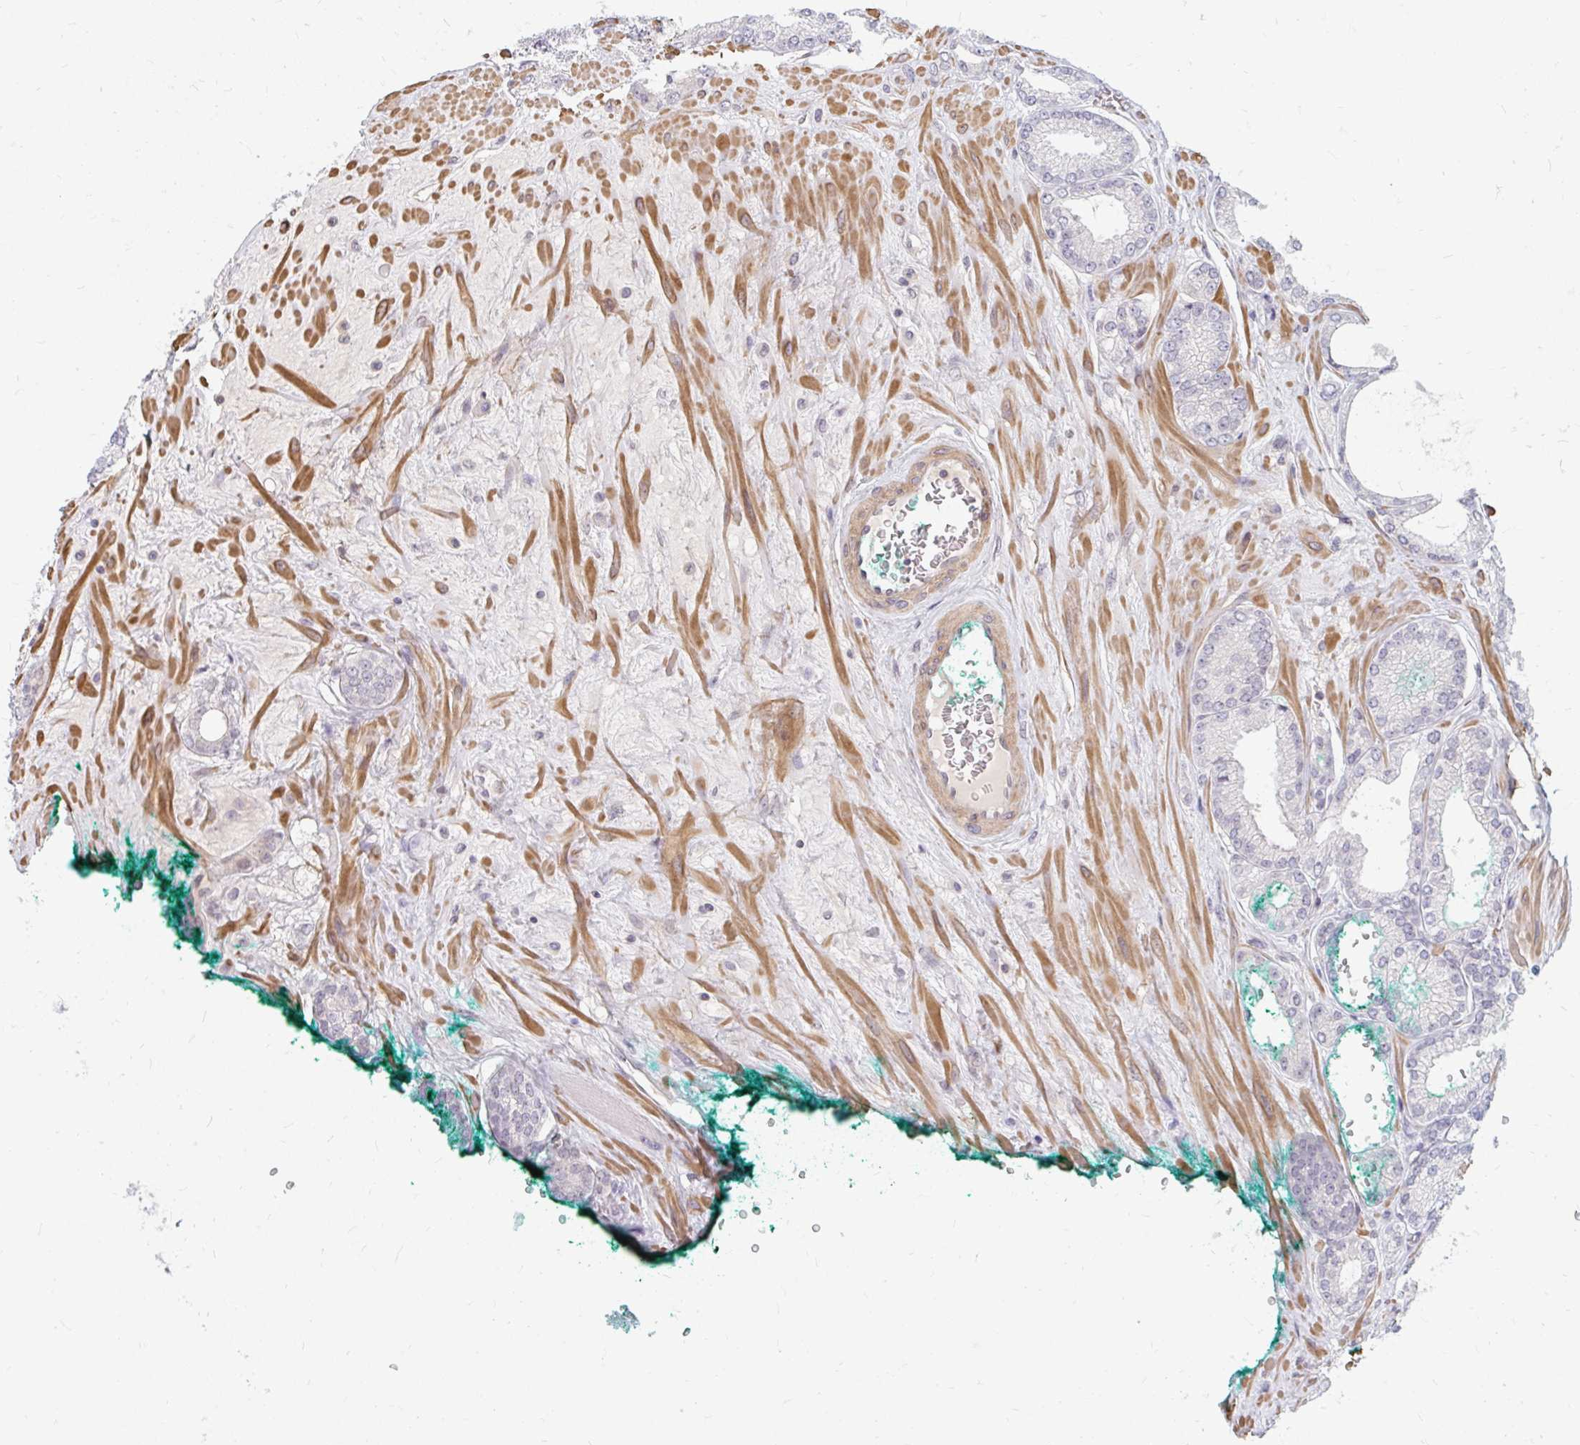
{"staining": {"intensity": "negative", "quantity": "none", "location": "none"}, "tissue": "prostate cancer", "cell_type": "Tumor cells", "image_type": "cancer", "snomed": [{"axis": "morphology", "description": "Adenocarcinoma, High grade"}, {"axis": "topography", "description": "Prostate"}], "caption": "Immunohistochemistry of human prostate cancer (adenocarcinoma (high-grade)) reveals no expression in tumor cells. Nuclei are stained in blue.", "gene": "GPC5", "patient": {"sex": "male", "age": 68}}